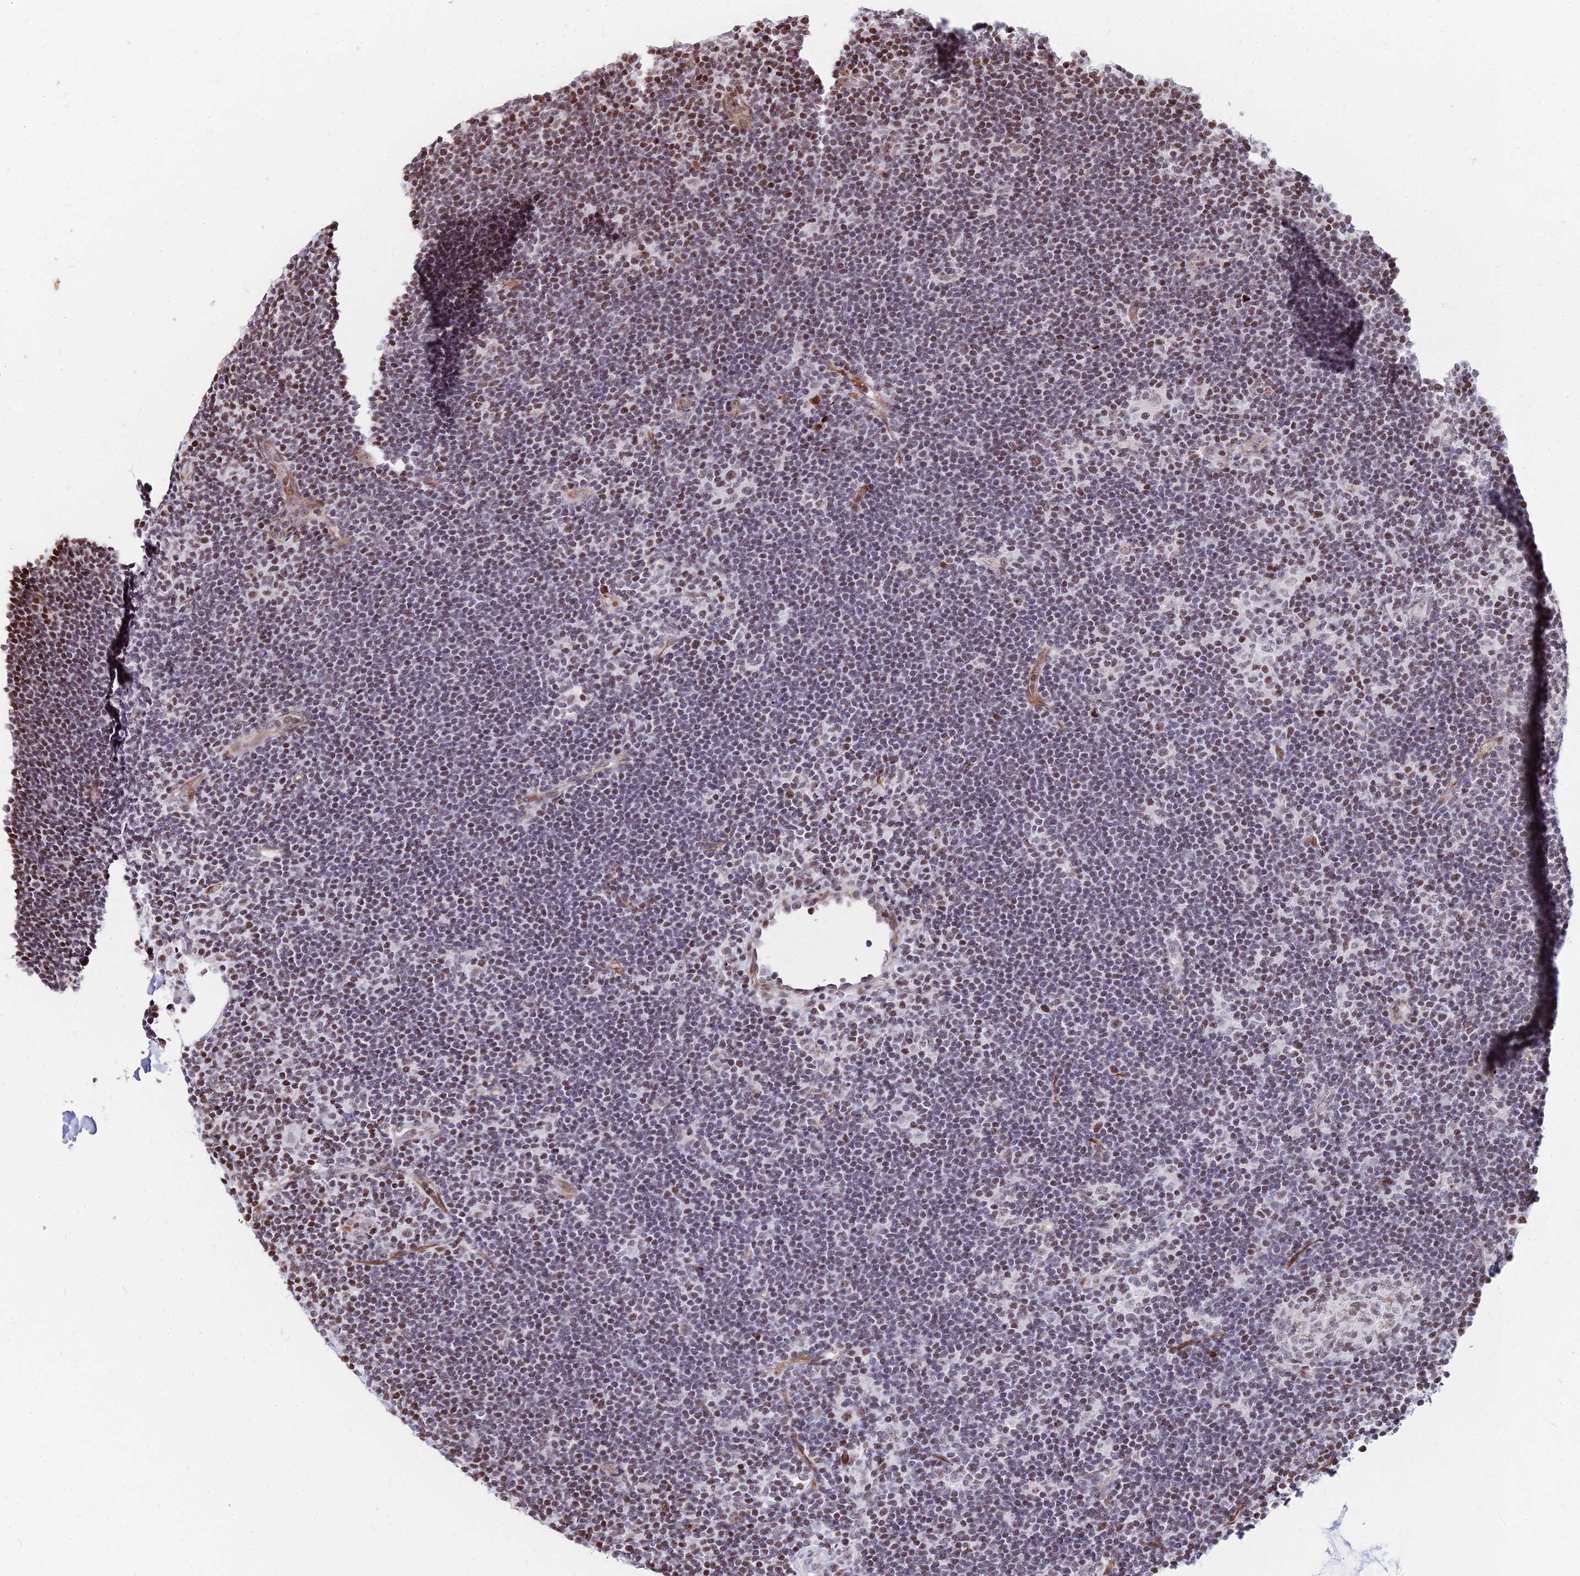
{"staining": {"intensity": "weak", "quantity": "<25%", "location": "nuclear"}, "tissue": "lymphoma", "cell_type": "Tumor cells", "image_type": "cancer", "snomed": [{"axis": "morphology", "description": "Hodgkin's disease, NOS"}, {"axis": "topography", "description": "Lymph node"}], "caption": "Photomicrograph shows no protein staining in tumor cells of Hodgkin's disease tissue. The staining was performed using DAB (3,3'-diaminobenzidine) to visualize the protein expression in brown, while the nuclei were stained in blue with hematoxylin (Magnification: 20x).", "gene": "NYAP2", "patient": {"sex": "female", "age": 57}}